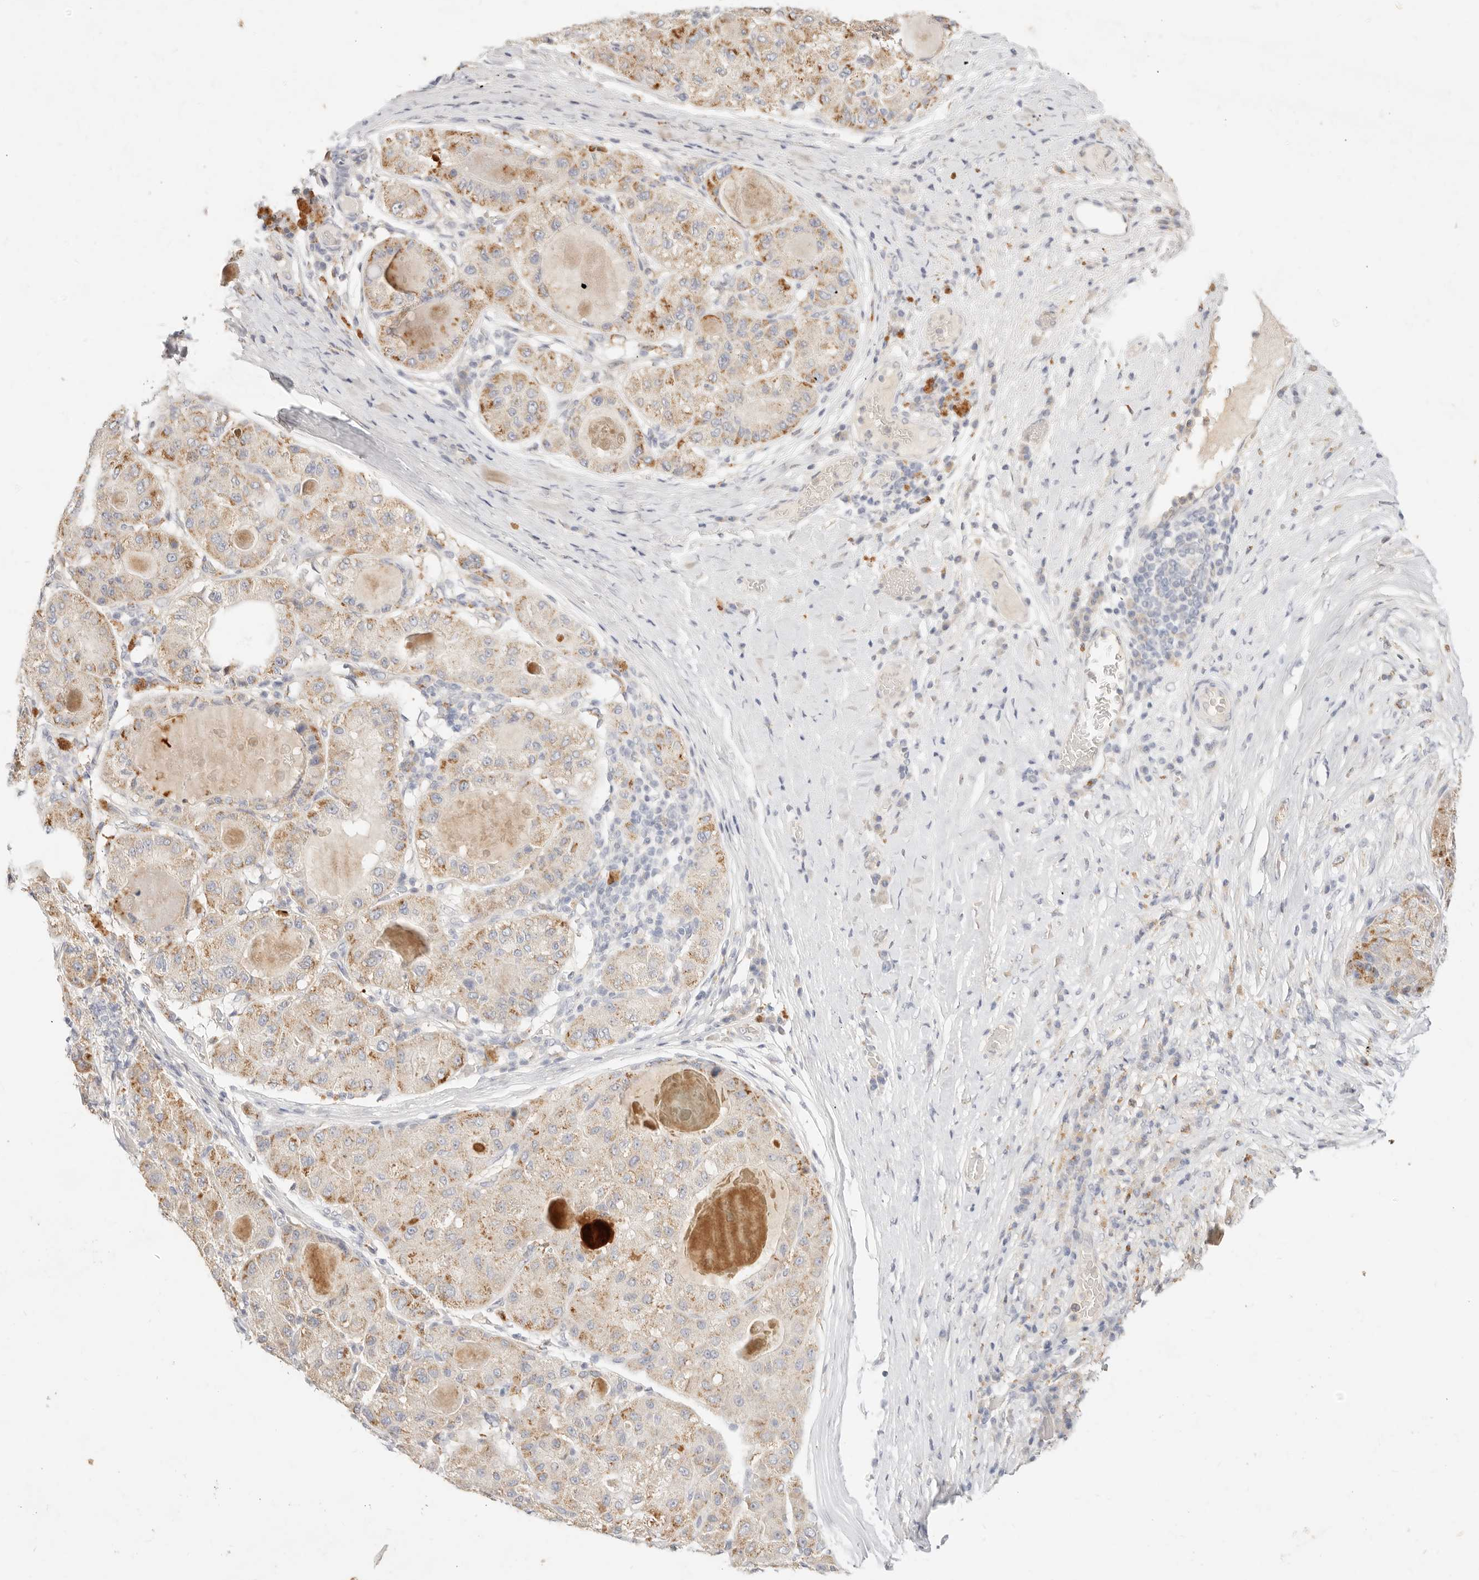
{"staining": {"intensity": "moderate", "quantity": "25%-75%", "location": "cytoplasmic/membranous"}, "tissue": "liver cancer", "cell_type": "Tumor cells", "image_type": "cancer", "snomed": [{"axis": "morphology", "description": "Carcinoma, Hepatocellular, NOS"}, {"axis": "topography", "description": "Liver"}], "caption": "Immunohistochemical staining of human hepatocellular carcinoma (liver) reveals moderate cytoplasmic/membranous protein staining in approximately 25%-75% of tumor cells.", "gene": "ACOX1", "patient": {"sex": "male", "age": 80}}